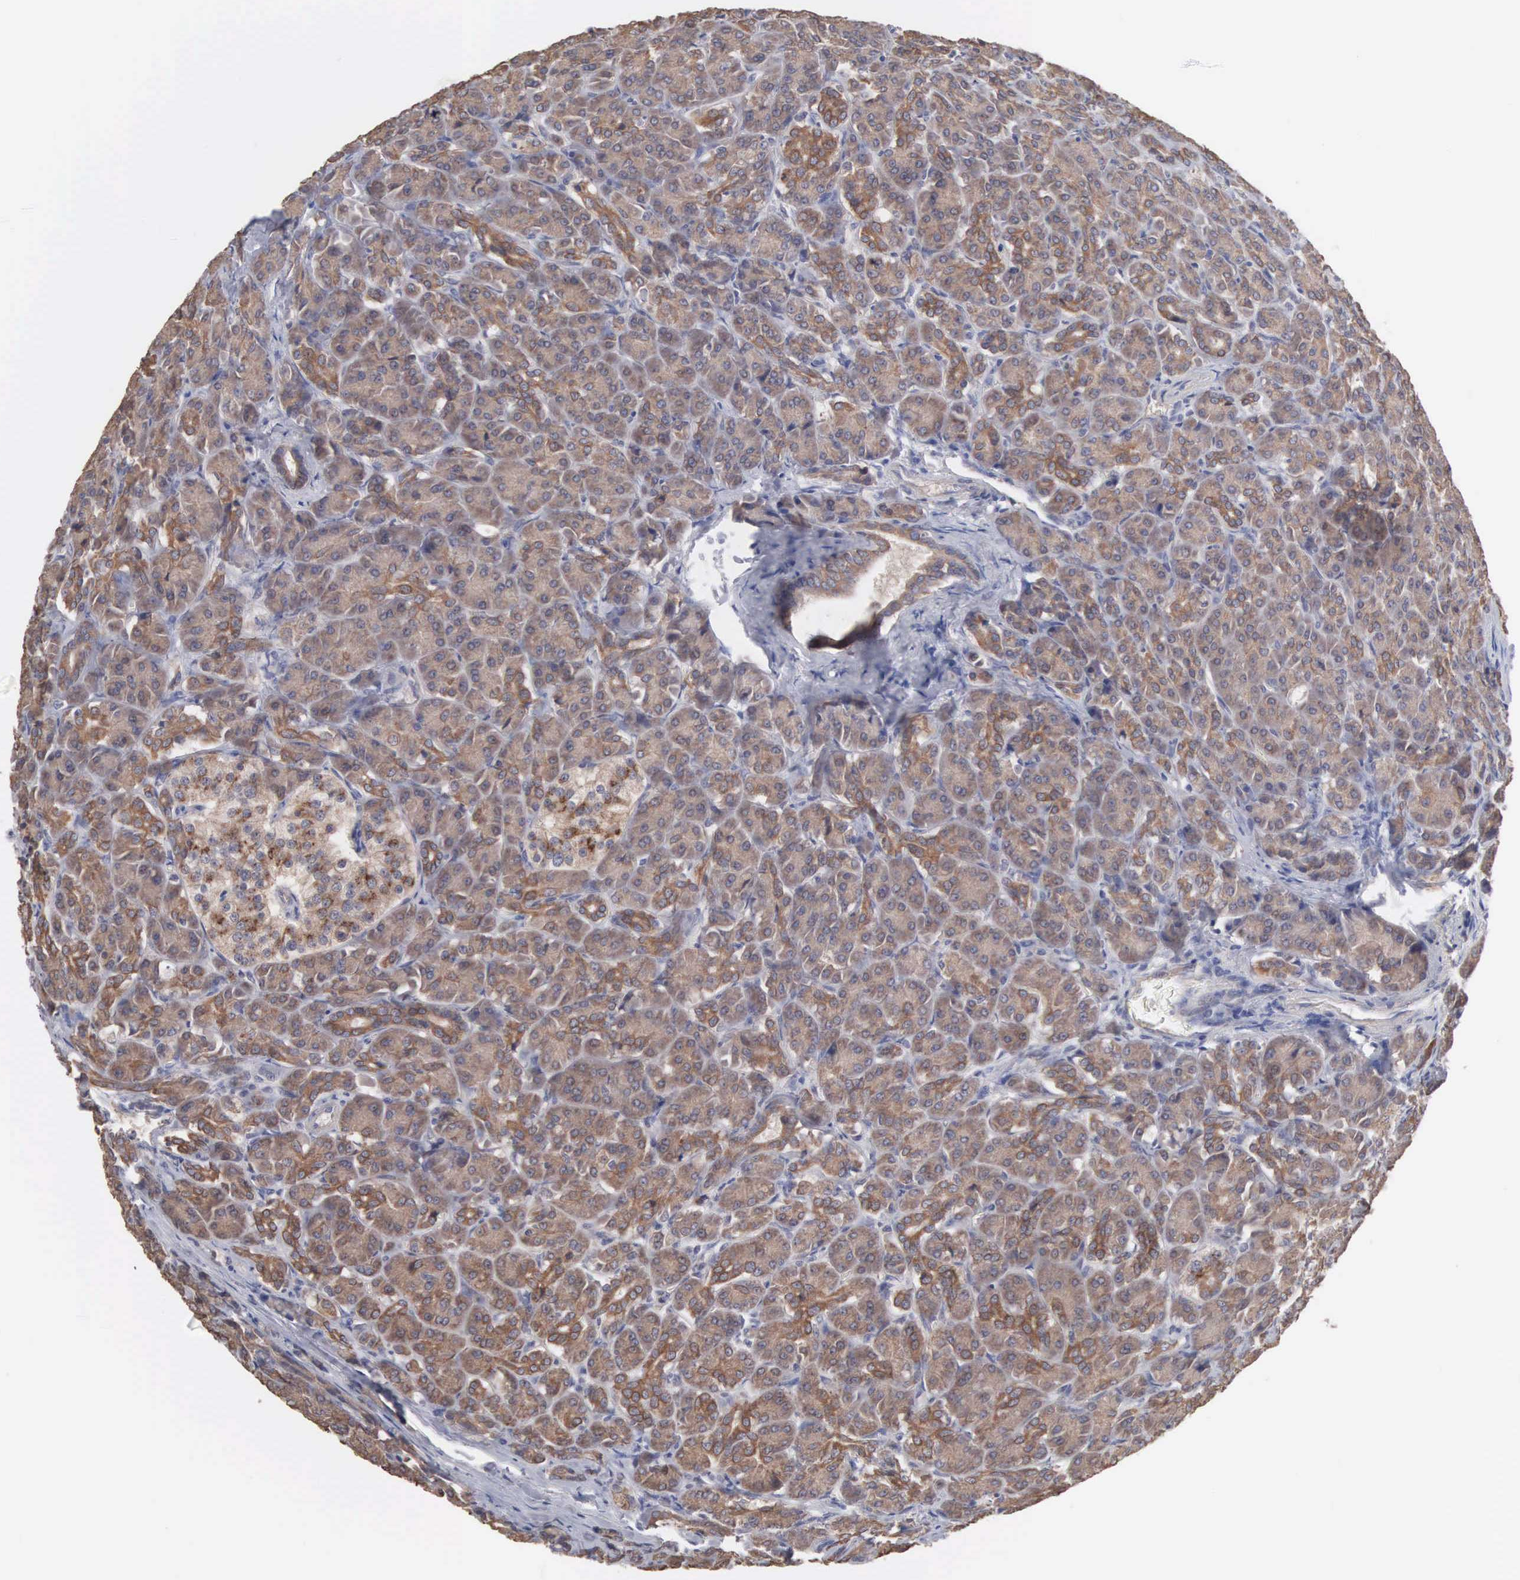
{"staining": {"intensity": "moderate", "quantity": ">75%", "location": "cytoplasmic/membranous"}, "tissue": "pancreas", "cell_type": "Exocrine glandular cells", "image_type": "normal", "snomed": [{"axis": "morphology", "description": "Normal tissue, NOS"}, {"axis": "topography", "description": "Lymph node"}, {"axis": "topography", "description": "Pancreas"}], "caption": "Protein staining of normal pancreas exhibits moderate cytoplasmic/membranous positivity in approximately >75% of exocrine glandular cells.", "gene": "INF2", "patient": {"sex": "male", "age": 59}}